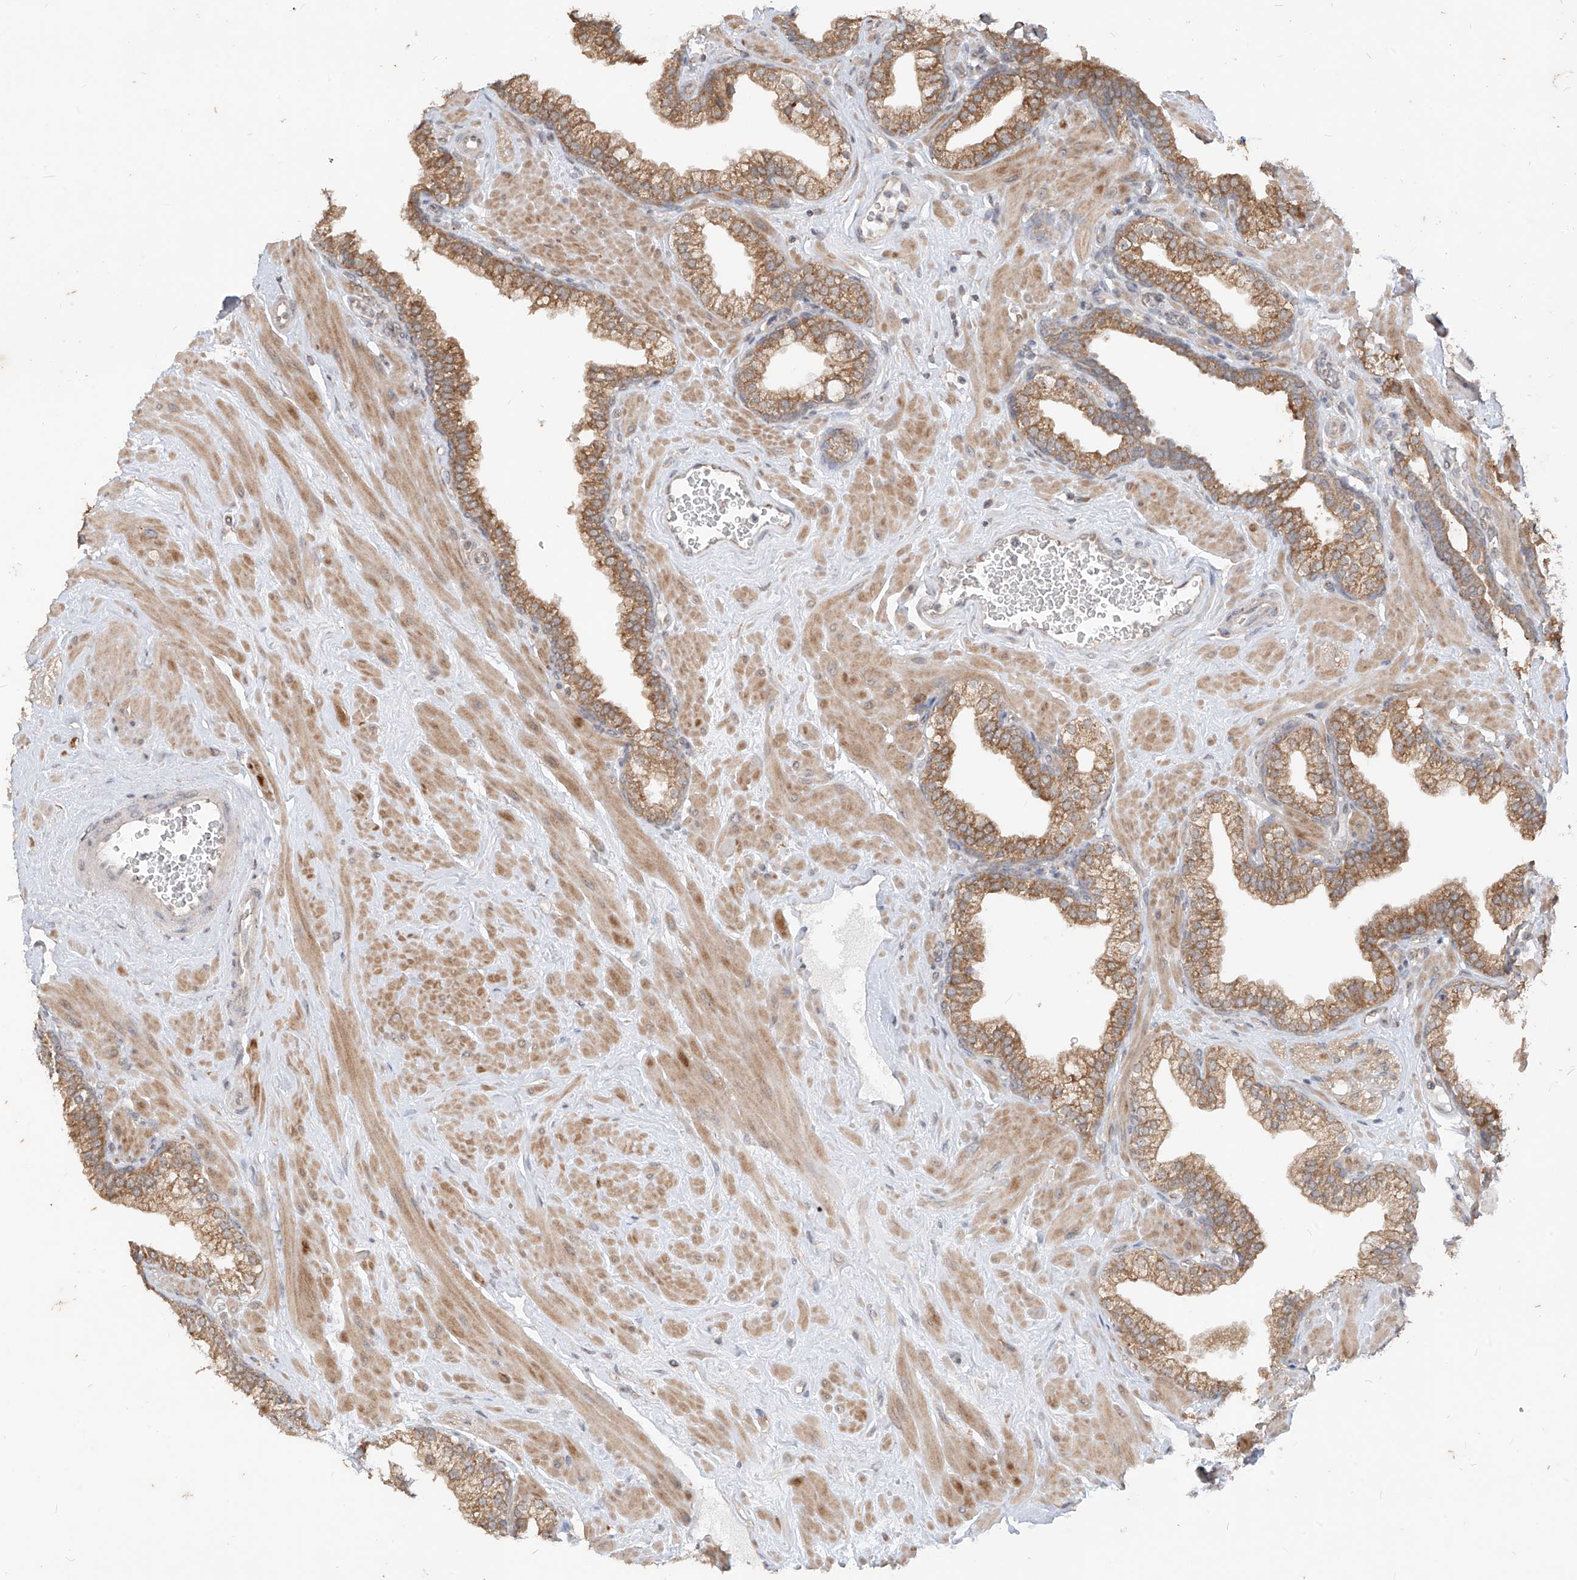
{"staining": {"intensity": "moderate", "quantity": ">75%", "location": "cytoplasmic/membranous"}, "tissue": "prostate", "cell_type": "Glandular cells", "image_type": "normal", "snomed": [{"axis": "morphology", "description": "Normal tissue, NOS"}, {"axis": "morphology", "description": "Urothelial carcinoma, Low grade"}, {"axis": "topography", "description": "Urinary bladder"}, {"axis": "topography", "description": "Prostate"}], "caption": "Protein expression analysis of unremarkable prostate exhibits moderate cytoplasmic/membranous positivity in about >75% of glandular cells.", "gene": "MTUS2", "patient": {"sex": "male", "age": 60}}